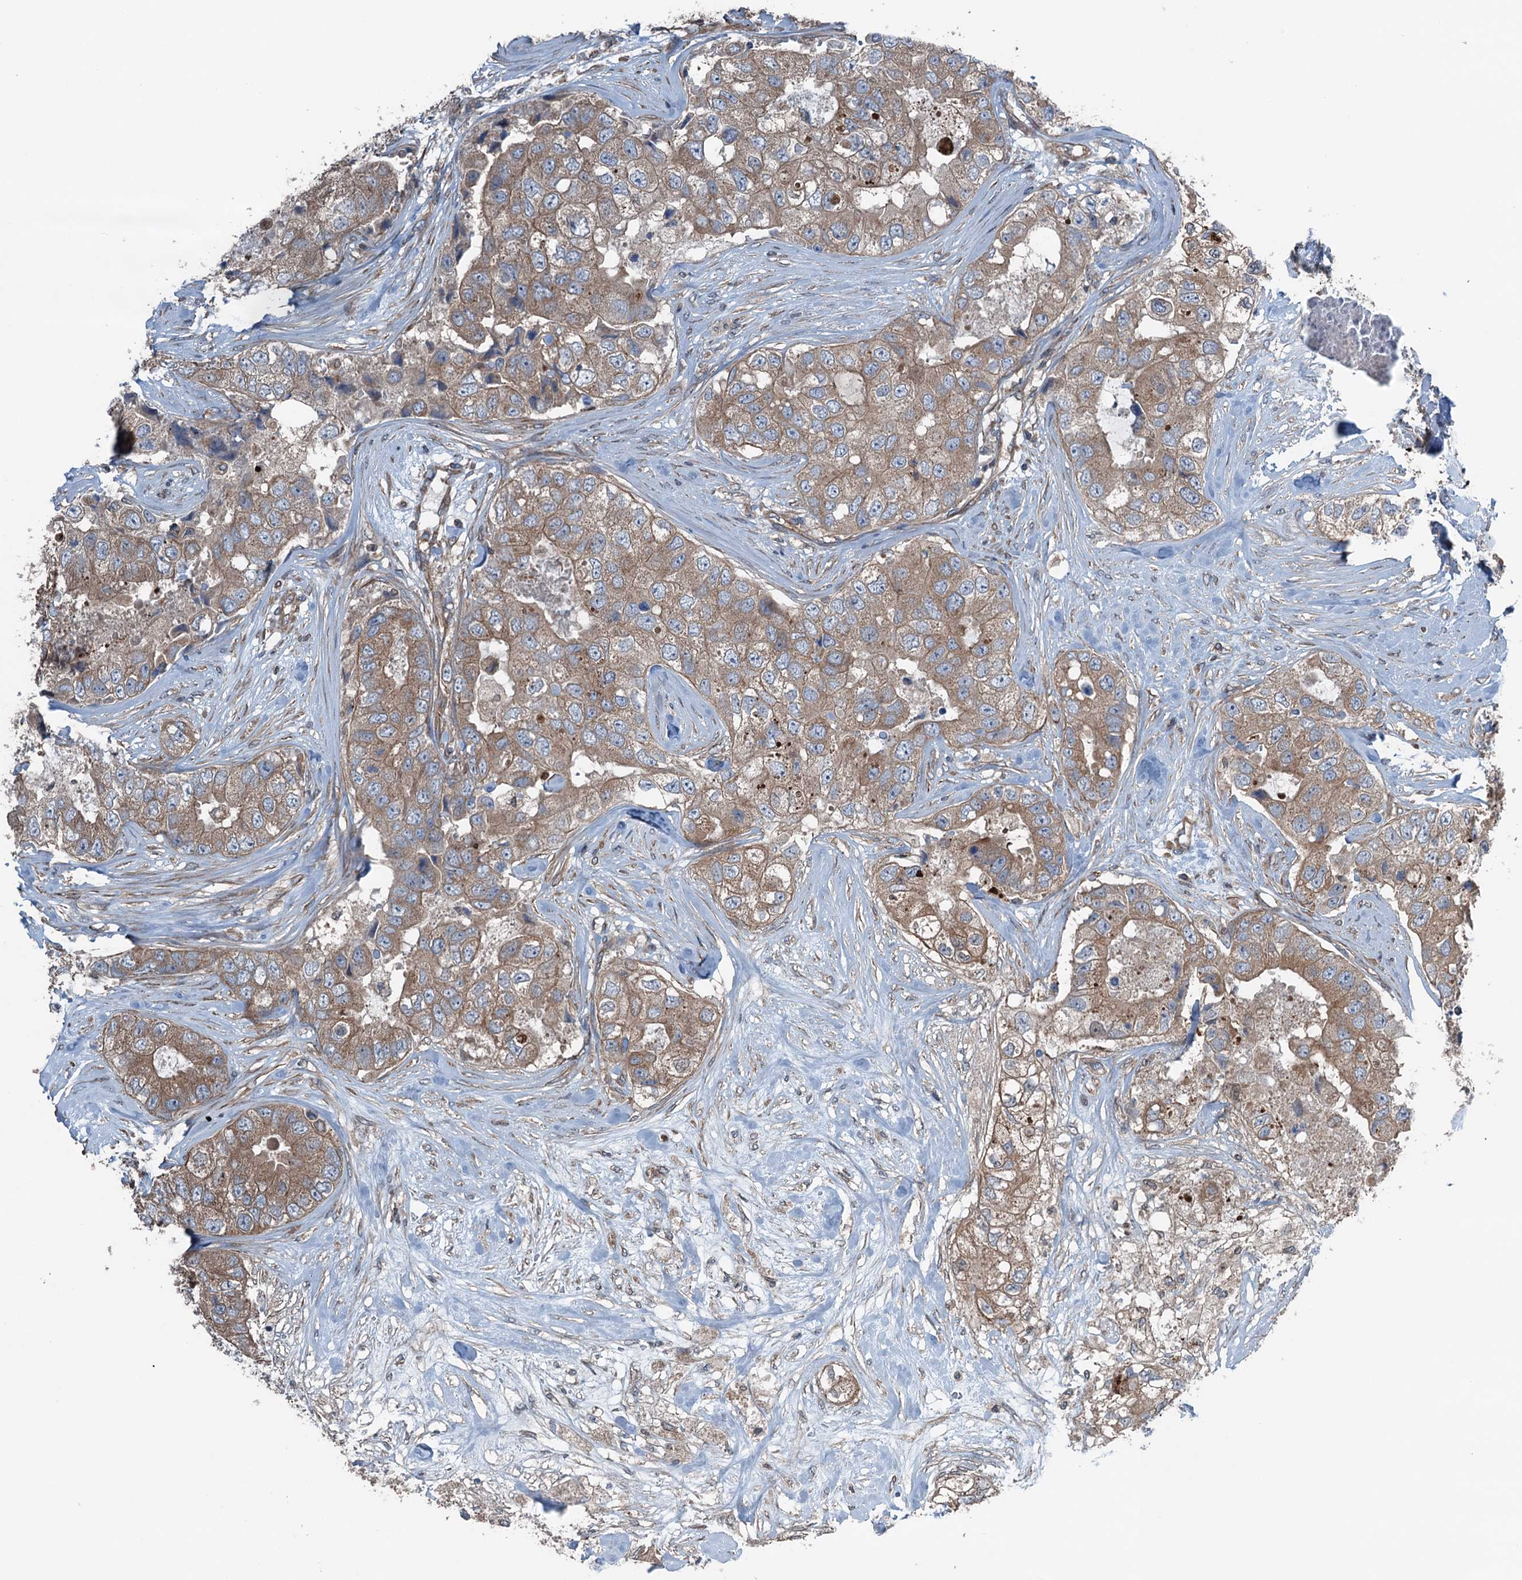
{"staining": {"intensity": "moderate", "quantity": ">75%", "location": "cytoplasmic/membranous"}, "tissue": "breast cancer", "cell_type": "Tumor cells", "image_type": "cancer", "snomed": [{"axis": "morphology", "description": "Duct carcinoma"}, {"axis": "topography", "description": "Breast"}], "caption": "Breast intraductal carcinoma stained for a protein displays moderate cytoplasmic/membranous positivity in tumor cells. (DAB IHC with brightfield microscopy, high magnification).", "gene": "TRAPPC8", "patient": {"sex": "female", "age": 62}}